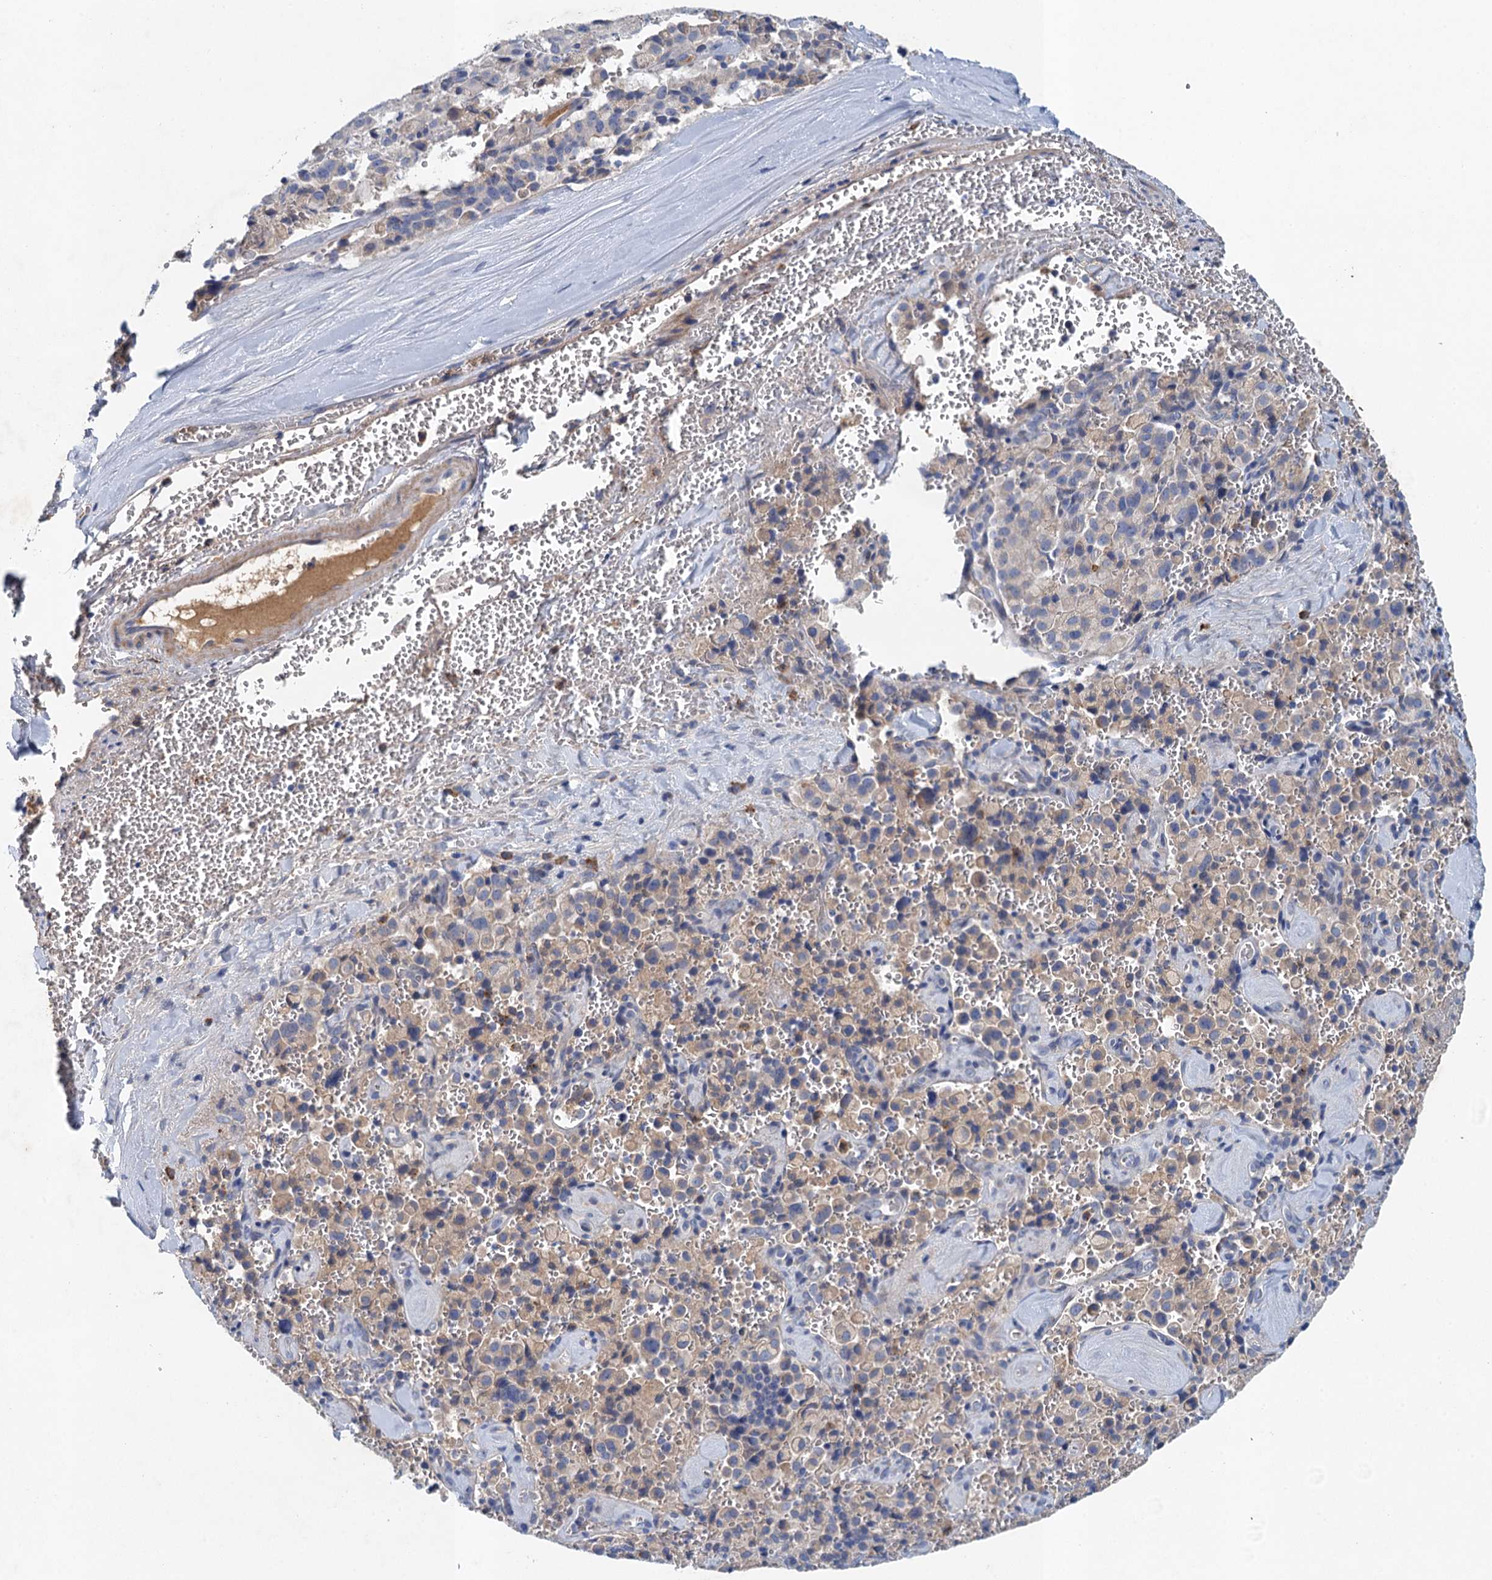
{"staining": {"intensity": "negative", "quantity": "none", "location": "none"}, "tissue": "pancreatic cancer", "cell_type": "Tumor cells", "image_type": "cancer", "snomed": [{"axis": "morphology", "description": "Adenocarcinoma, NOS"}, {"axis": "topography", "description": "Pancreas"}], "caption": "Human adenocarcinoma (pancreatic) stained for a protein using IHC displays no positivity in tumor cells.", "gene": "TPCN1", "patient": {"sex": "male", "age": 65}}